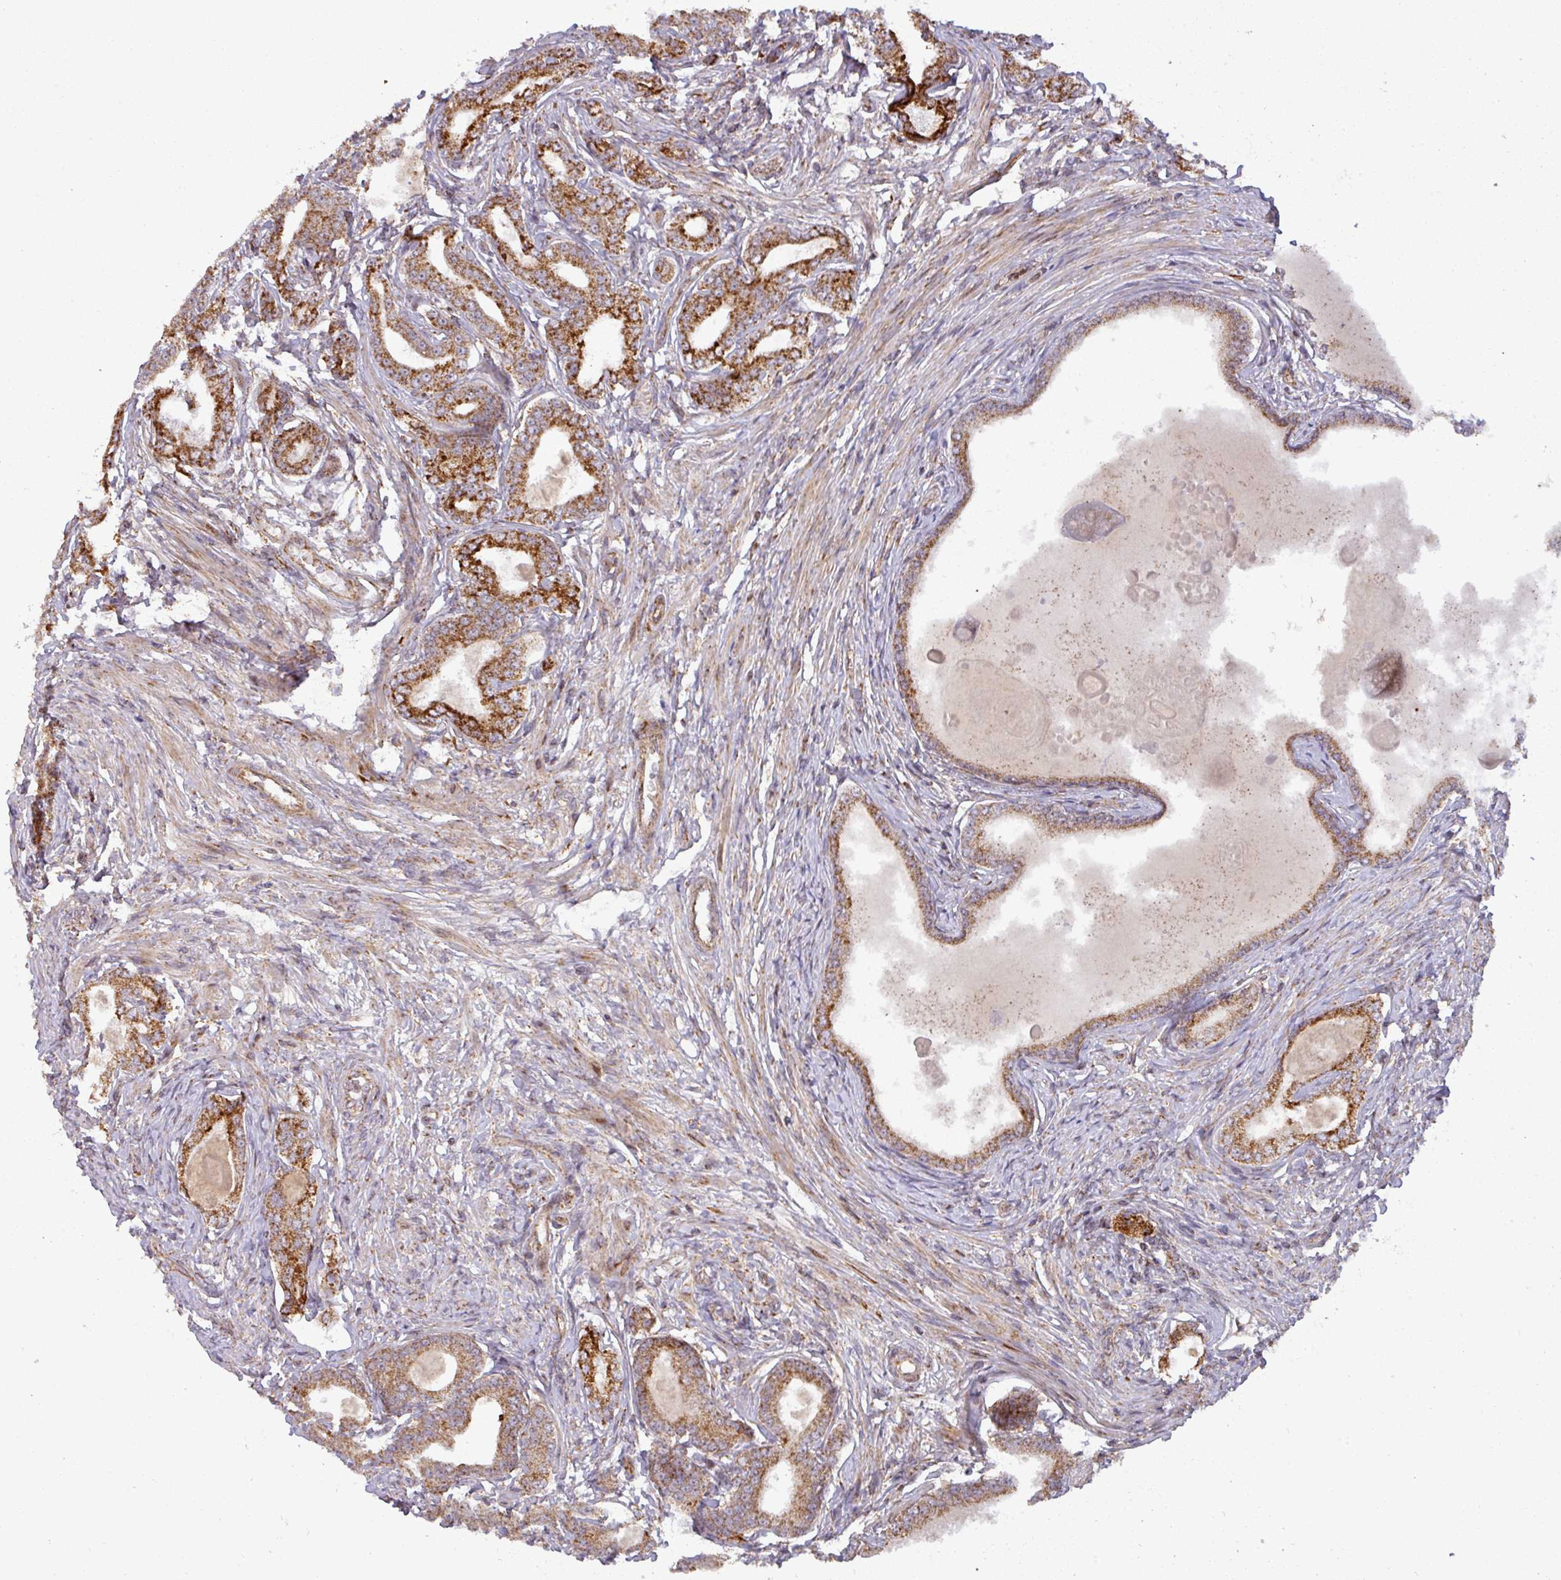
{"staining": {"intensity": "strong", "quantity": ">75%", "location": "cytoplasmic/membranous"}, "tissue": "prostate cancer", "cell_type": "Tumor cells", "image_type": "cancer", "snomed": [{"axis": "morphology", "description": "Adenocarcinoma, High grade"}, {"axis": "topography", "description": "Prostate"}], "caption": "Human prostate adenocarcinoma (high-grade) stained with a brown dye exhibits strong cytoplasmic/membranous positive staining in approximately >75% of tumor cells.", "gene": "GPD2", "patient": {"sex": "male", "age": 69}}